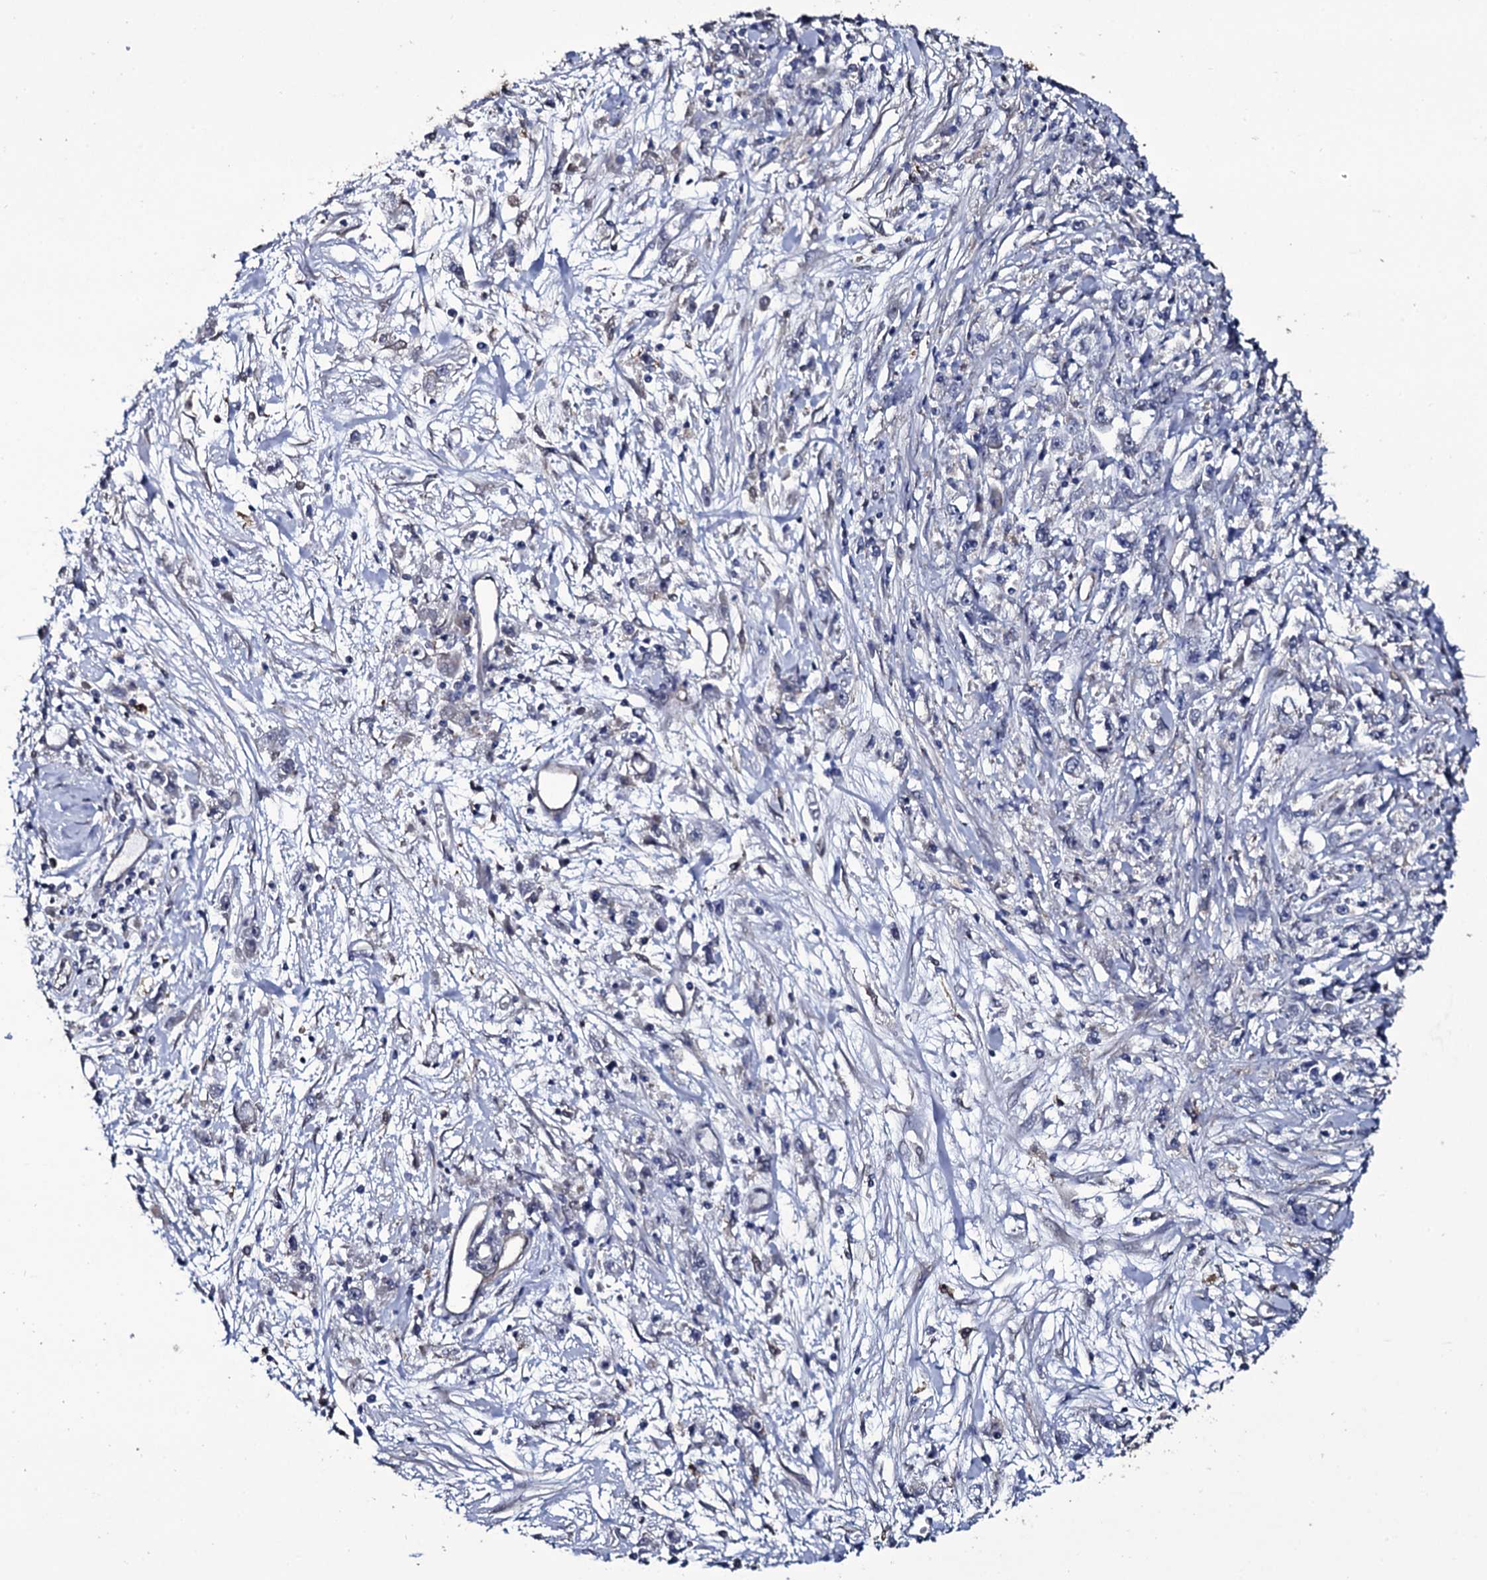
{"staining": {"intensity": "negative", "quantity": "none", "location": "none"}, "tissue": "stomach cancer", "cell_type": "Tumor cells", "image_type": "cancer", "snomed": [{"axis": "morphology", "description": "Adenocarcinoma, NOS"}, {"axis": "topography", "description": "Stomach"}], "caption": "Tumor cells show no significant staining in stomach cancer.", "gene": "CRYL1", "patient": {"sex": "female", "age": 59}}